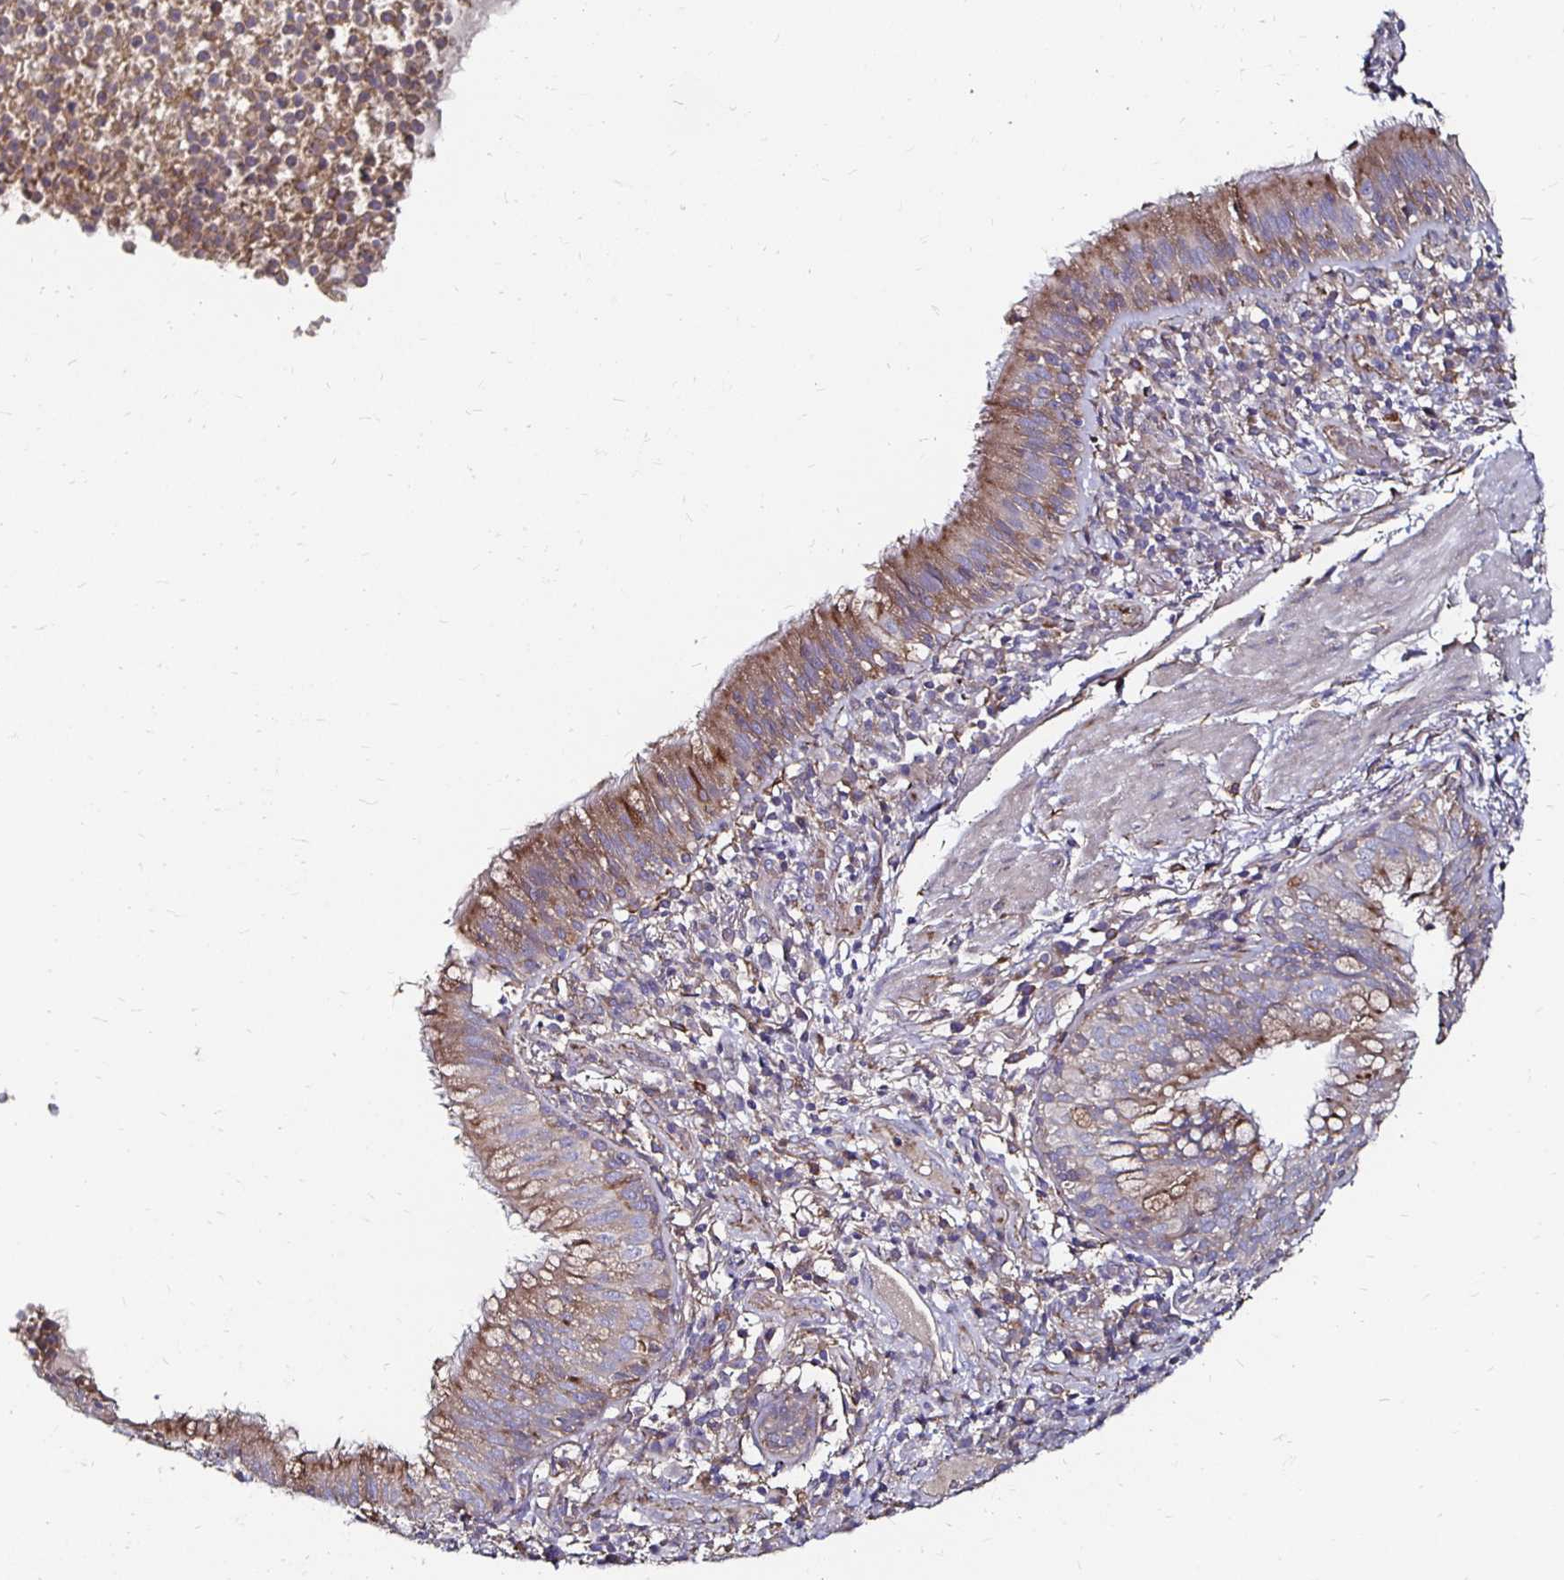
{"staining": {"intensity": "strong", "quantity": "25%-75%", "location": "cytoplasmic/membranous"}, "tissue": "bronchus", "cell_type": "Respiratory epithelial cells", "image_type": "normal", "snomed": [{"axis": "morphology", "description": "Normal tissue, NOS"}, {"axis": "topography", "description": "Cartilage tissue"}, {"axis": "topography", "description": "Bronchus"}], "caption": "The image displays immunohistochemical staining of unremarkable bronchus. There is strong cytoplasmic/membranous positivity is appreciated in about 25%-75% of respiratory epithelial cells.", "gene": "NCSTN", "patient": {"sex": "male", "age": 56}}